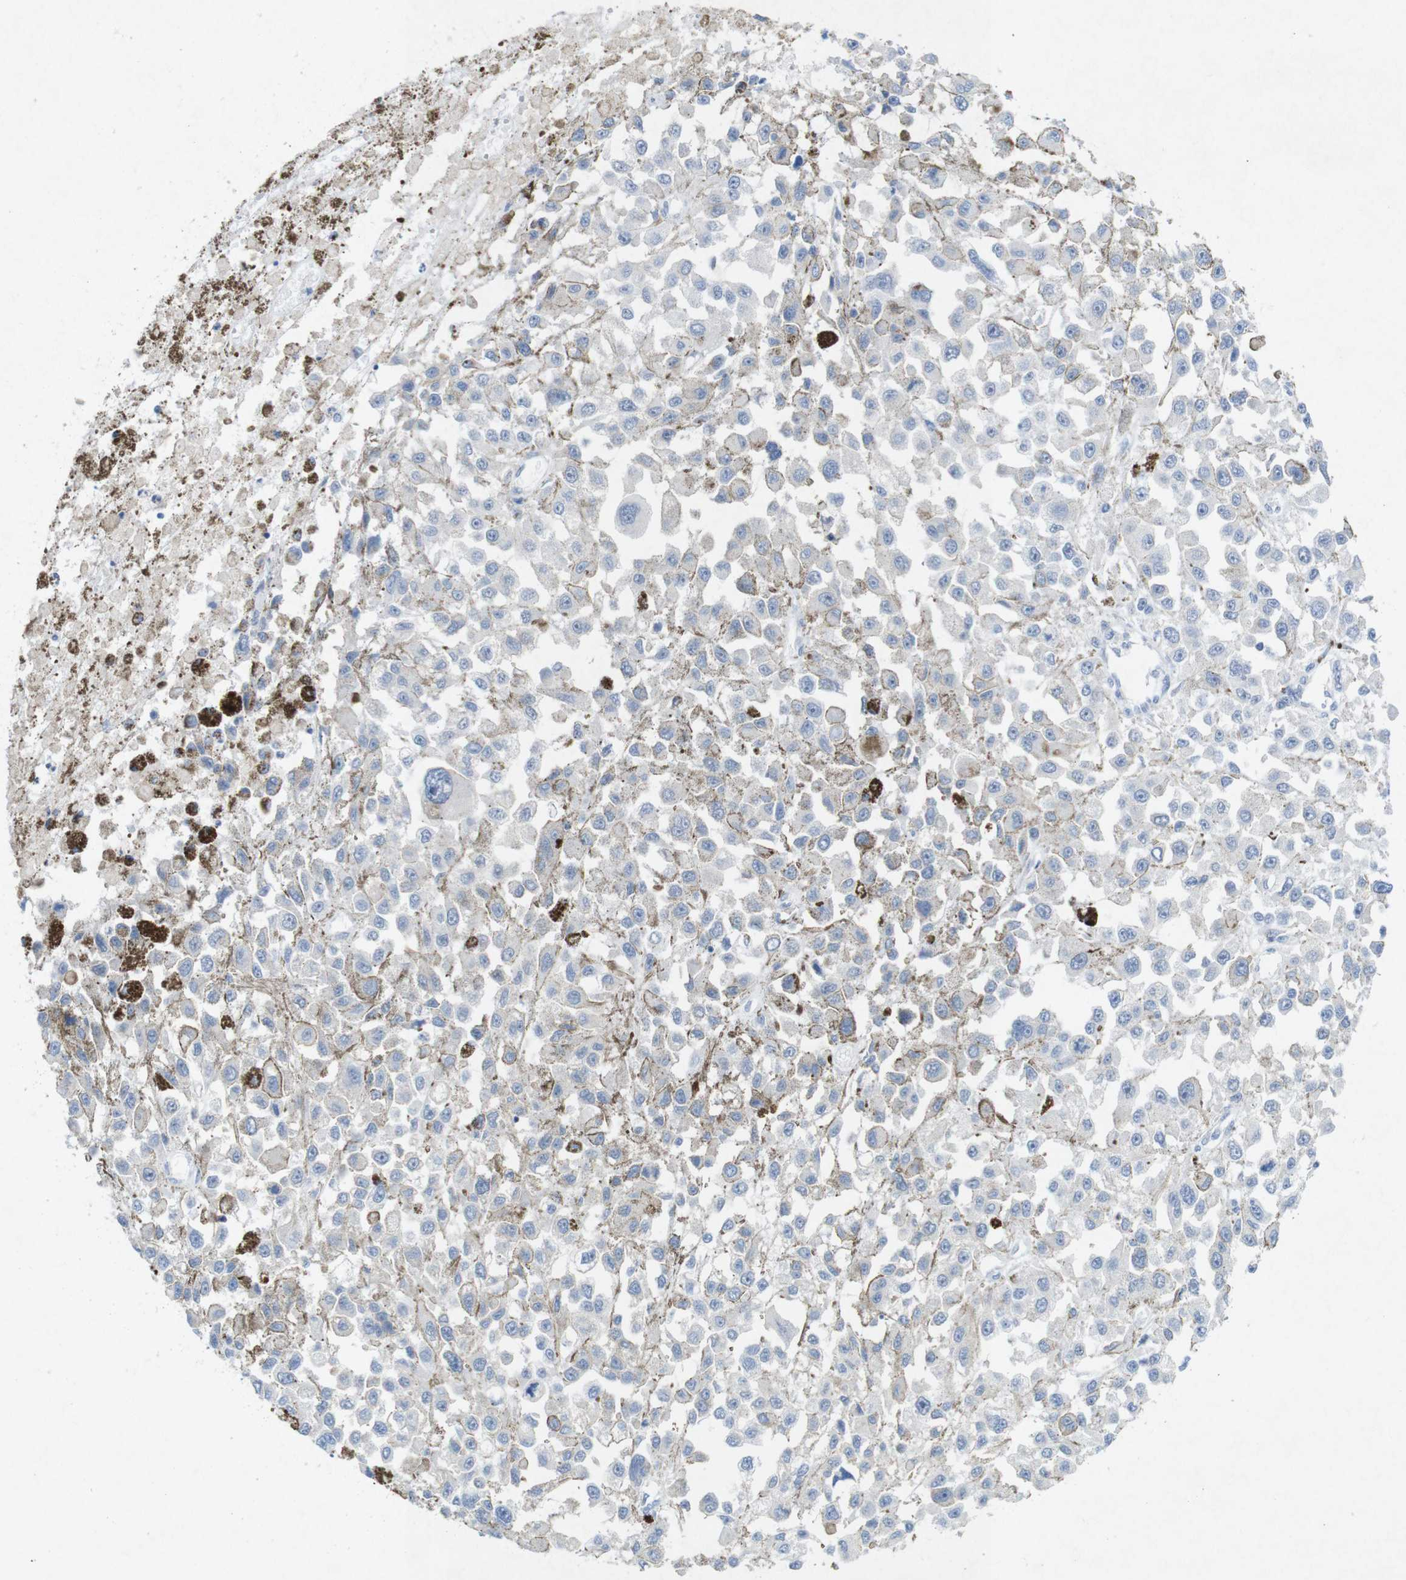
{"staining": {"intensity": "negative", "quantity": "none", "location": "none"}, "tissue": "melanoma", "cell_type": "Tumor cells", "image_type": "cancer", "snomed": [{"axis": "morphology", "description": "Malignant melanoma, Metastatic site"}, {"axis": "topography", "description": "Lymph node"}], "caption": "Immunohistochemistry (IHC) of melanoma reveals no positivity in tumor cells.", "gene": "SLAMF7", "patient": {"sex": "male", "age": 59}}